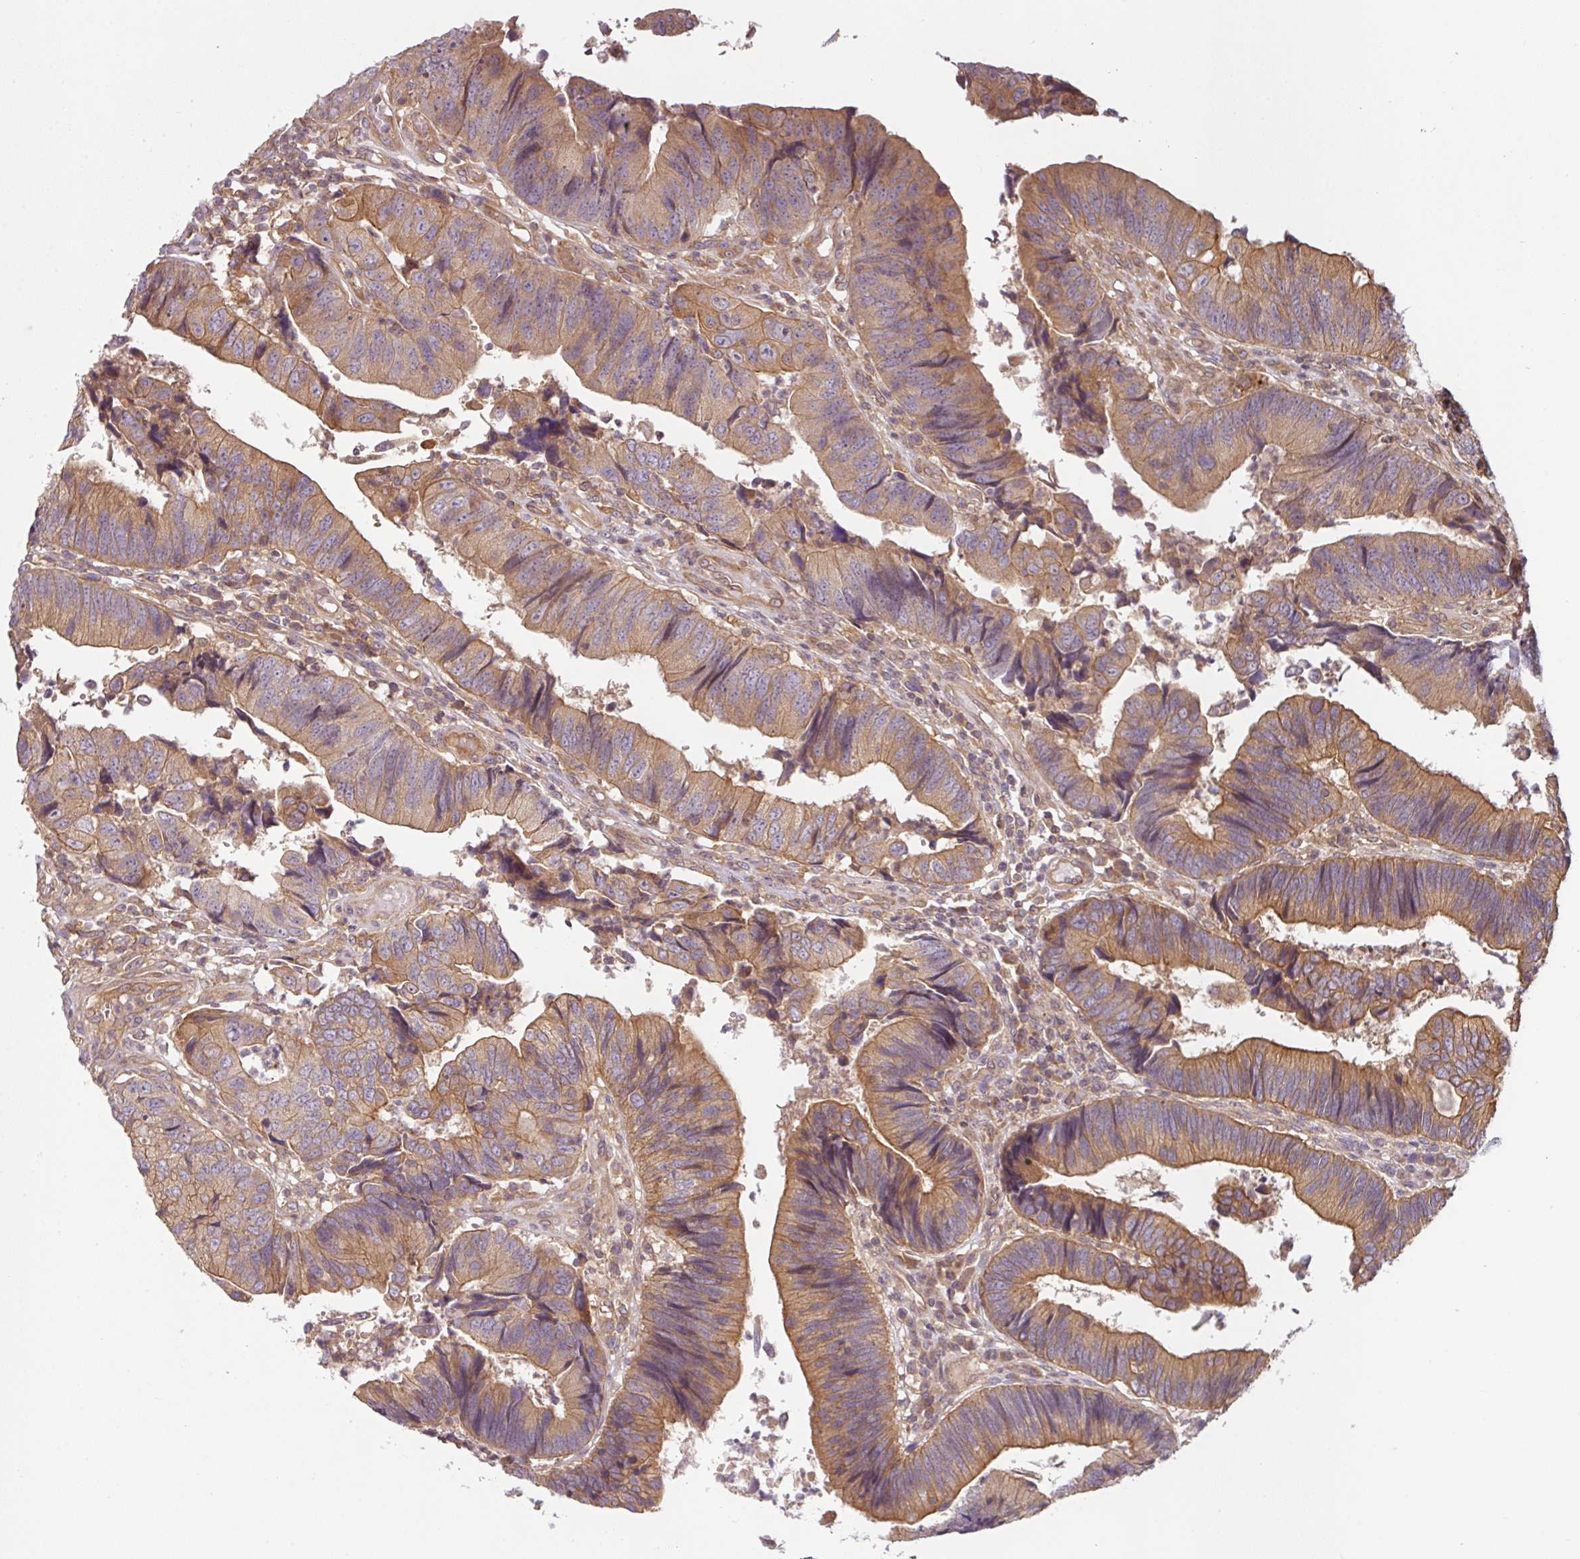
{"staining": {"intensity": "moderate", "quantity": ">75%", "location": "cytoplasmic/membranous"}, "tissue": "colorectal cancer", "cell_type": "Tumor cells", "image_type": "cancer", "snomed": [{"axis": "morphology", "description": "Adenocarcinoma, NOS"}, {"axis": "topography", "description": "Colon"}], "caption": "Immunohistochemical staining of colorectal cancer shows medium levels of moderate cytoplasmic/membranous protein positivity in about >75% of tumor cells. (Stains: DAB (3,3'-diaminobenzidine) in brown, nuclei in blue, Microscopy: brightfield microscopy at high magnification).", "gene": "RNF31", "patient": {"sex": "female", "age": 67}}